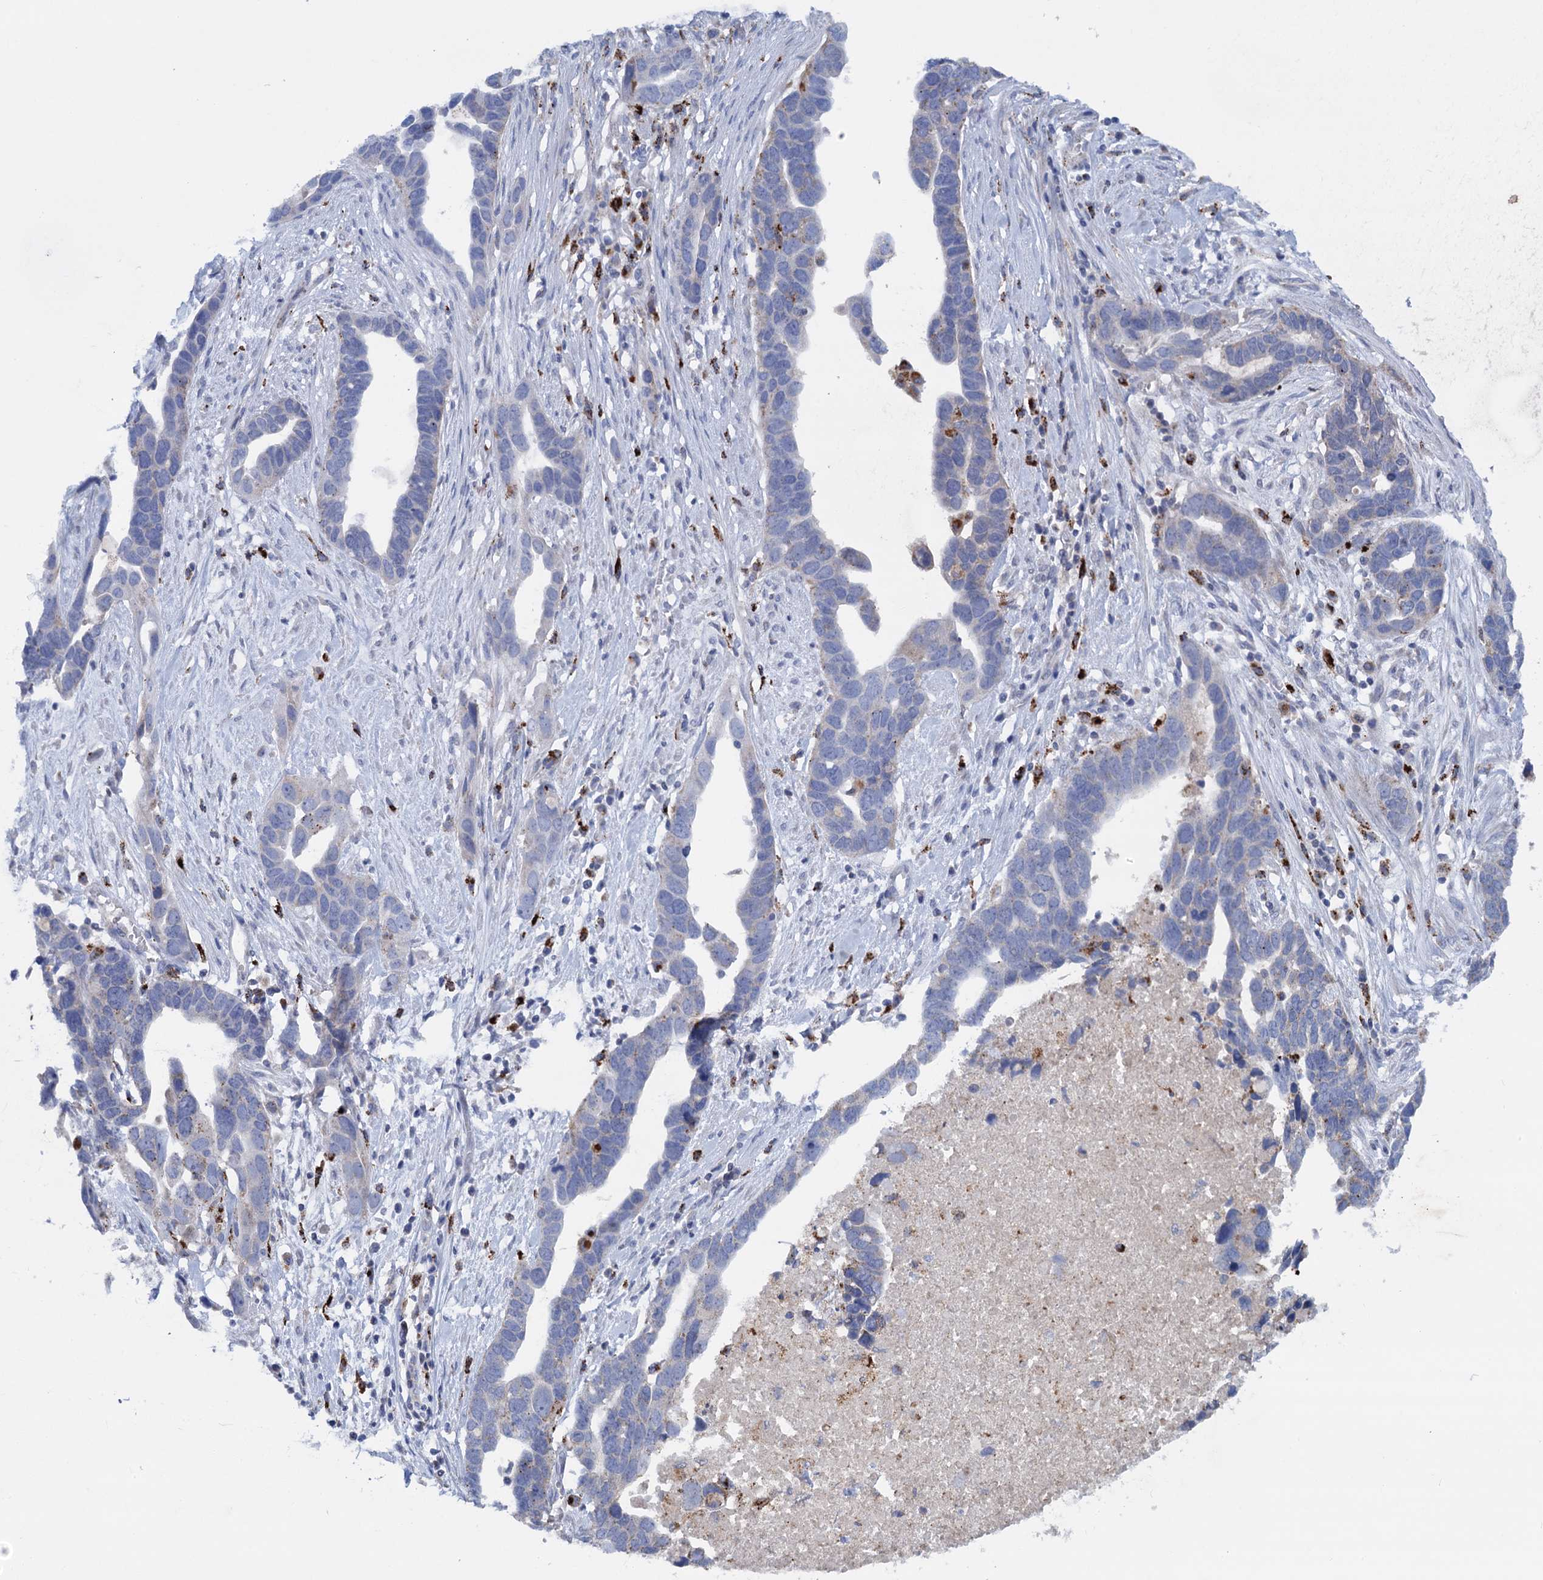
{"staining": {"intensity": "negative", "quantity": "none", "location": "none"}, "tissue": "ovarian cancer", "cell_type": "Tumor cells", "image_type": "cancer", "snomed": [{"axis": "morphology", "description": "Cystadenocarcinoma, serous, NOS"}, {"axis": "topography", "description": "Ovary"}], "caption": "Serous cystadenocarcinoma (ovarian) was stained to show a protein in brown. There is no significant staining in tumor cells.", "gene": "ANKS3", "patient": {"sex": "female", "age": 54}}